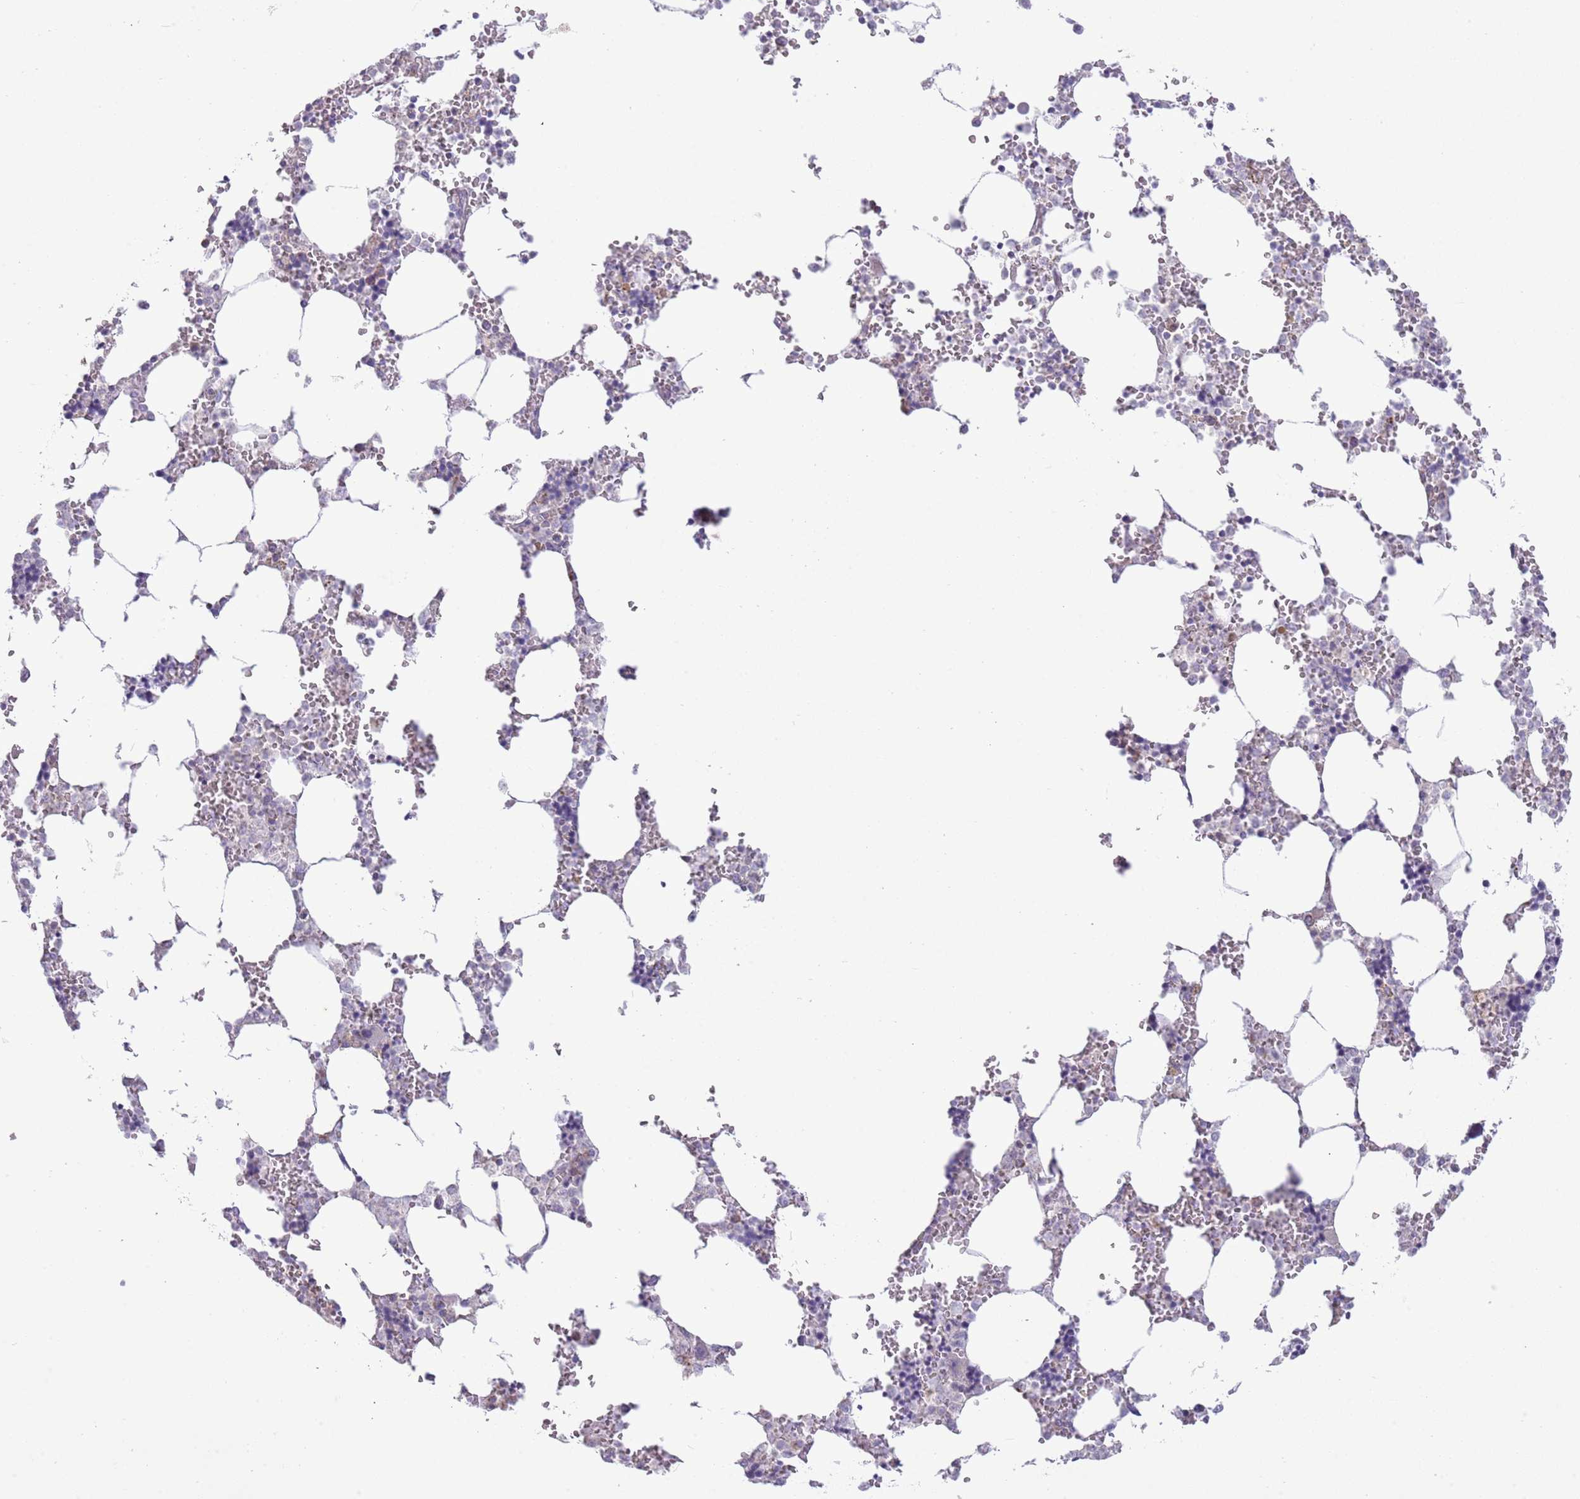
{"staining": {"intensity": "negative", "quantity": "none", "location": "none"}, "tissue": "bone marrow", "cell_type": "Hematopoietic cells", "image_type": "normal", "snomed": [{"axis": "morphology", "description": "Normal tissue, NOS"}, {"axis": "topography", "description": "Bone marrow"}], "caption": "Bone marrow stained for a protein using immunohistochemistry shows no expression hematopoietic cells.", "gene": "TOMM5", "patient": {"sex": "male", "age": 64}}